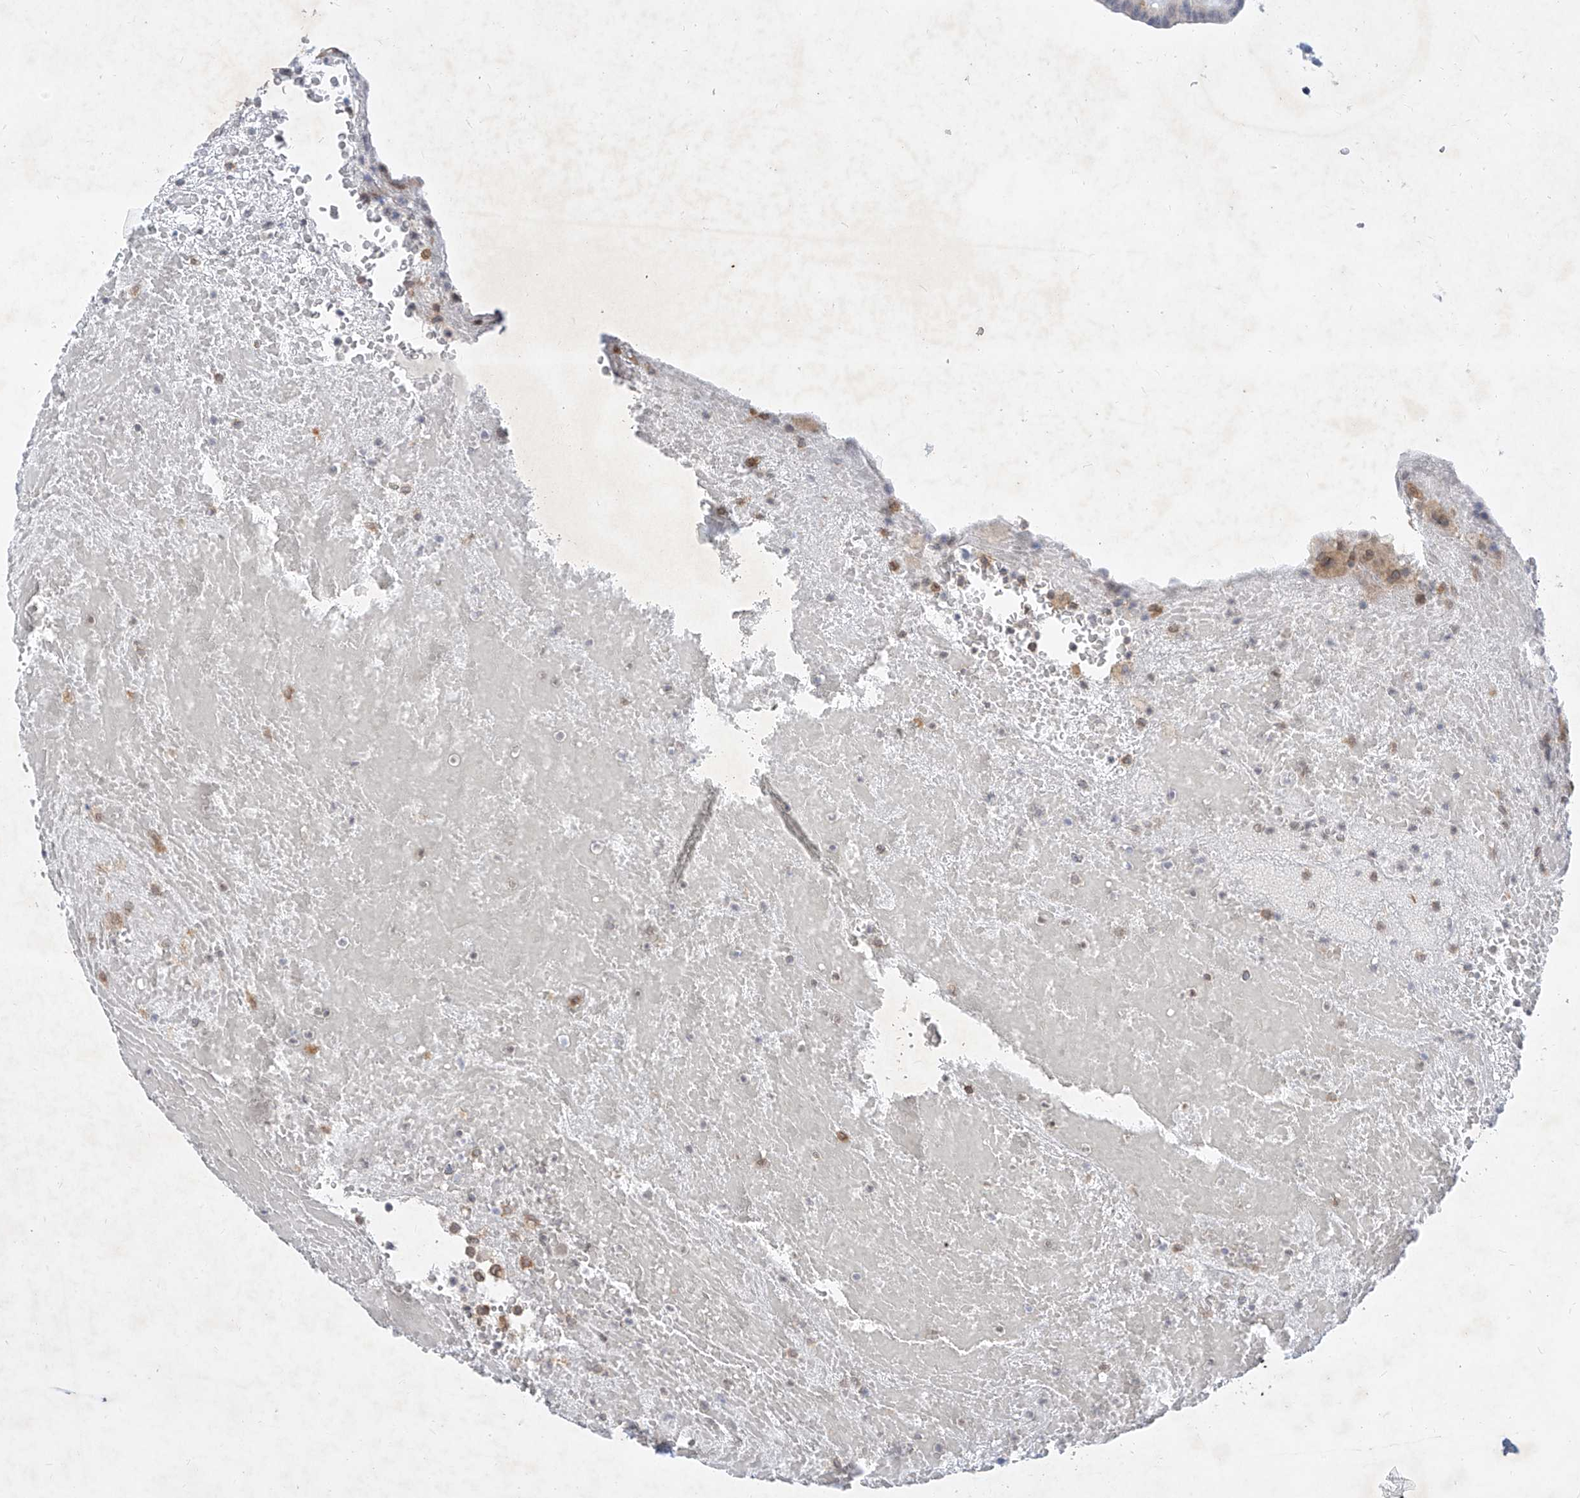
{"staining": {"intensity": "negative", "quantity": "none", "location": "none"}, "tissue": "thyroid cancer", "cell_type": "Tumor cells", "image_type": "cancer", "snomed": [{"axis": "morphology", "description": "Papillary adenocarcinoma, NOS"}, {"axis": "topography", "description": "Thyroid gland"}], "caption": "Immunohistochemical staining of human papillary adenocarcinoma (thyroid) reveals no significant staining in tumor cells.", "gene": "MX2", "patient": {"sex": "male", "age": 77}}